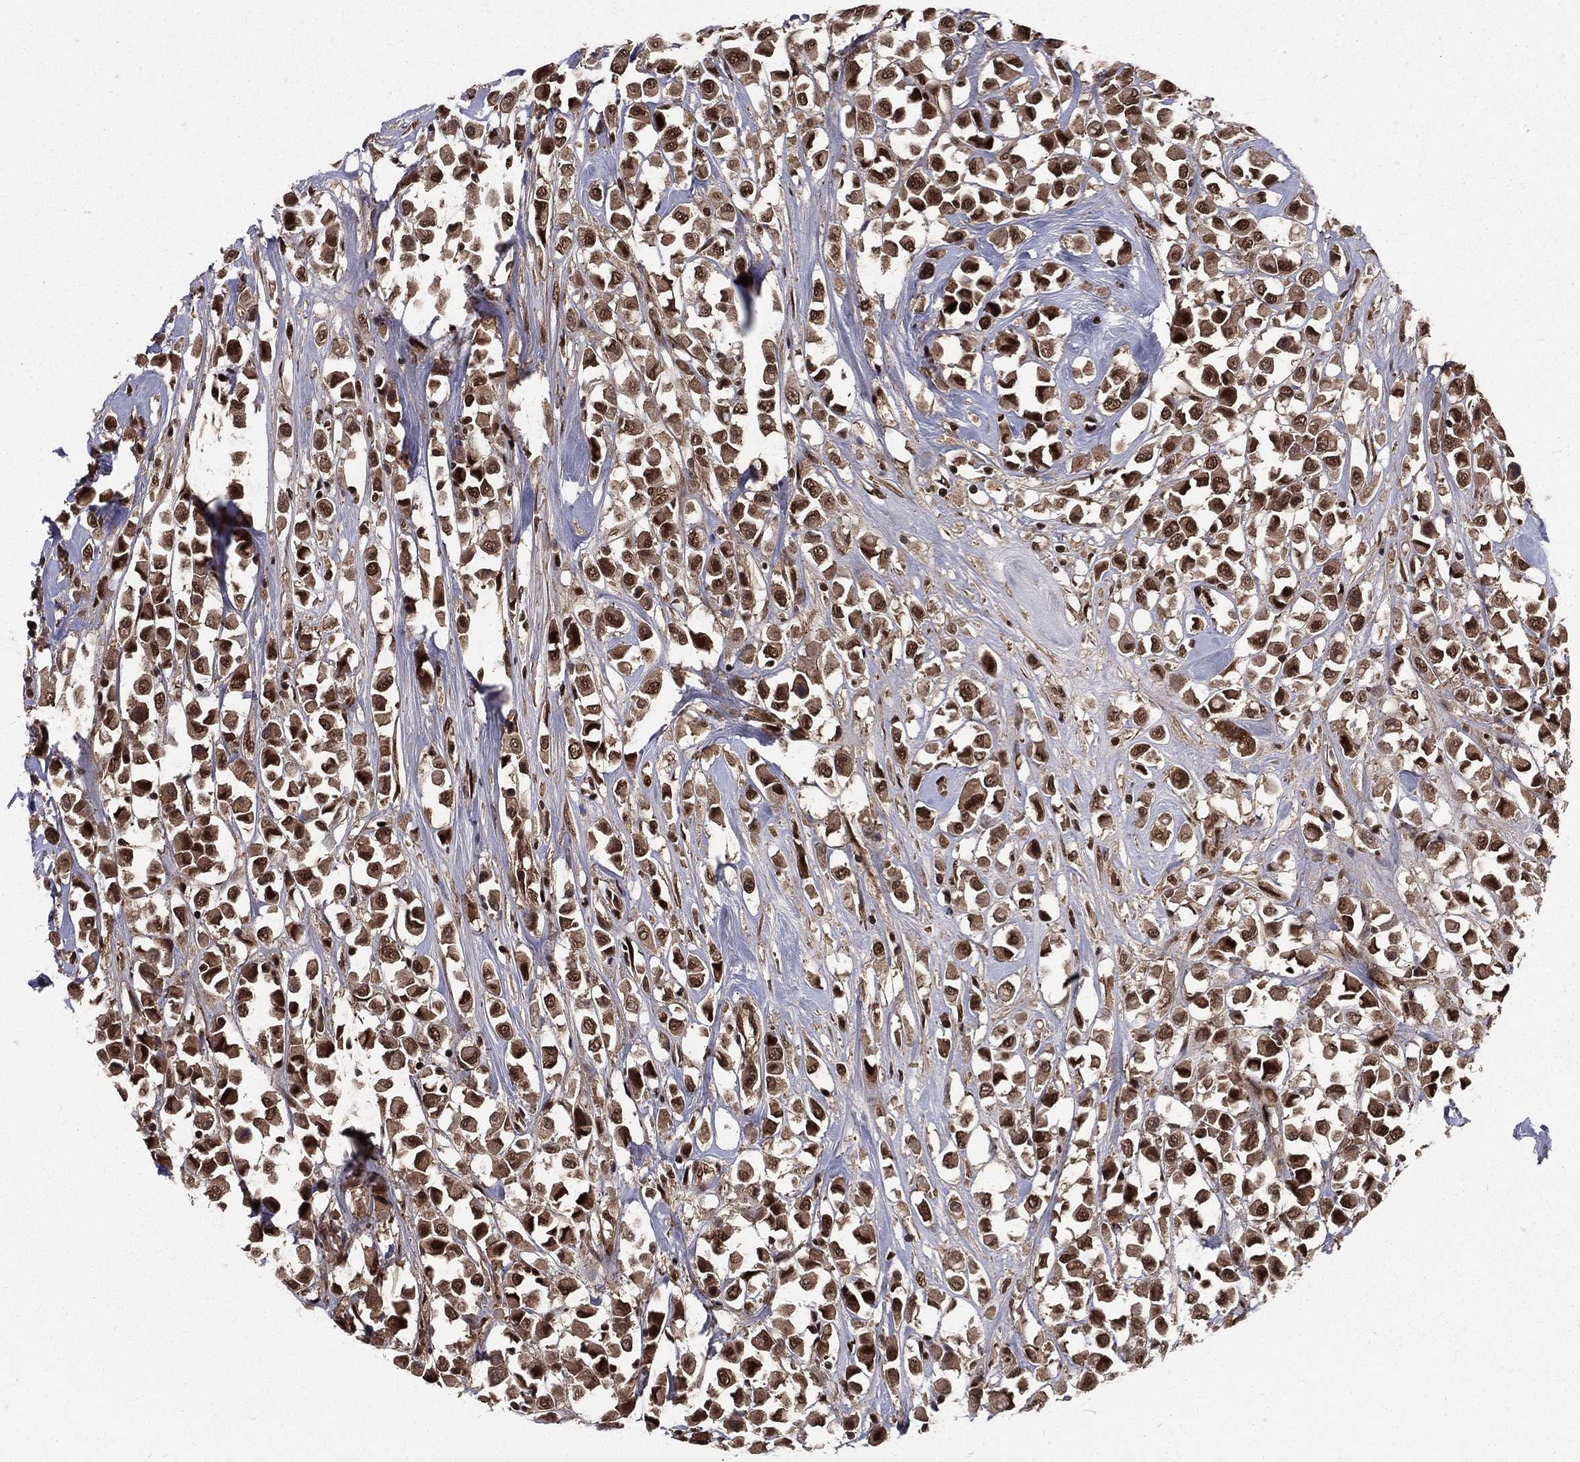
{"staining": {"intensity": "moderate", "quantity": ">75%", "location": "cytoplasmic/membranous,nuclear"}, "tissue": "breast cancer", "cell_type": "Tumor cells", "image_type": "cancer", "snomed": [{"axis": "morphology", "description": "Duct carcinoma"}, {"axis": "topography", "description": "Breast"}], "caption": "A high-resolution histopathology image shows immunohistochemistry staining of breast cancer, which exhibits moderate cytoplasmic/membranous and nuclear staining in approximately >75% of tumor cells.", "gene": "COPS4", "patient": {"sex": "female", "age": 61}}